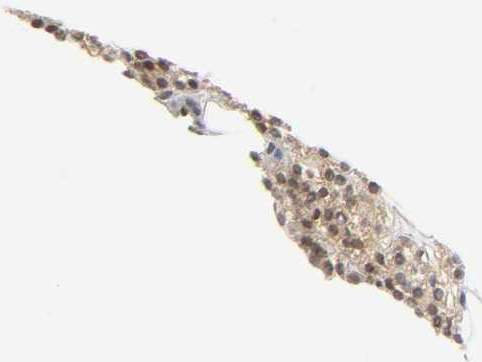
{"staining": {"intensity": "weak", "quantity": ">75%", "location": "cytoplasmic/membranous,nuclear"}, "tissue": "parathyroid gland", "cell_type": "Glandular cells", "image_type": "normal", "snomed": [{"axis": "morphology", "description": "Normal tissue, NOS"}, {"axis": "topography", "description": "Parathyroid gland"}], "caption": "A high-resolution photomicrograph shows IHC staining of benign parathyroid gland, which exhibits weak cytoplasmic/membranous,nuclear positivity in about >75% of glandular cells.", "gene": "CDC37", "patient": {"sex": "male", "age": 24}}